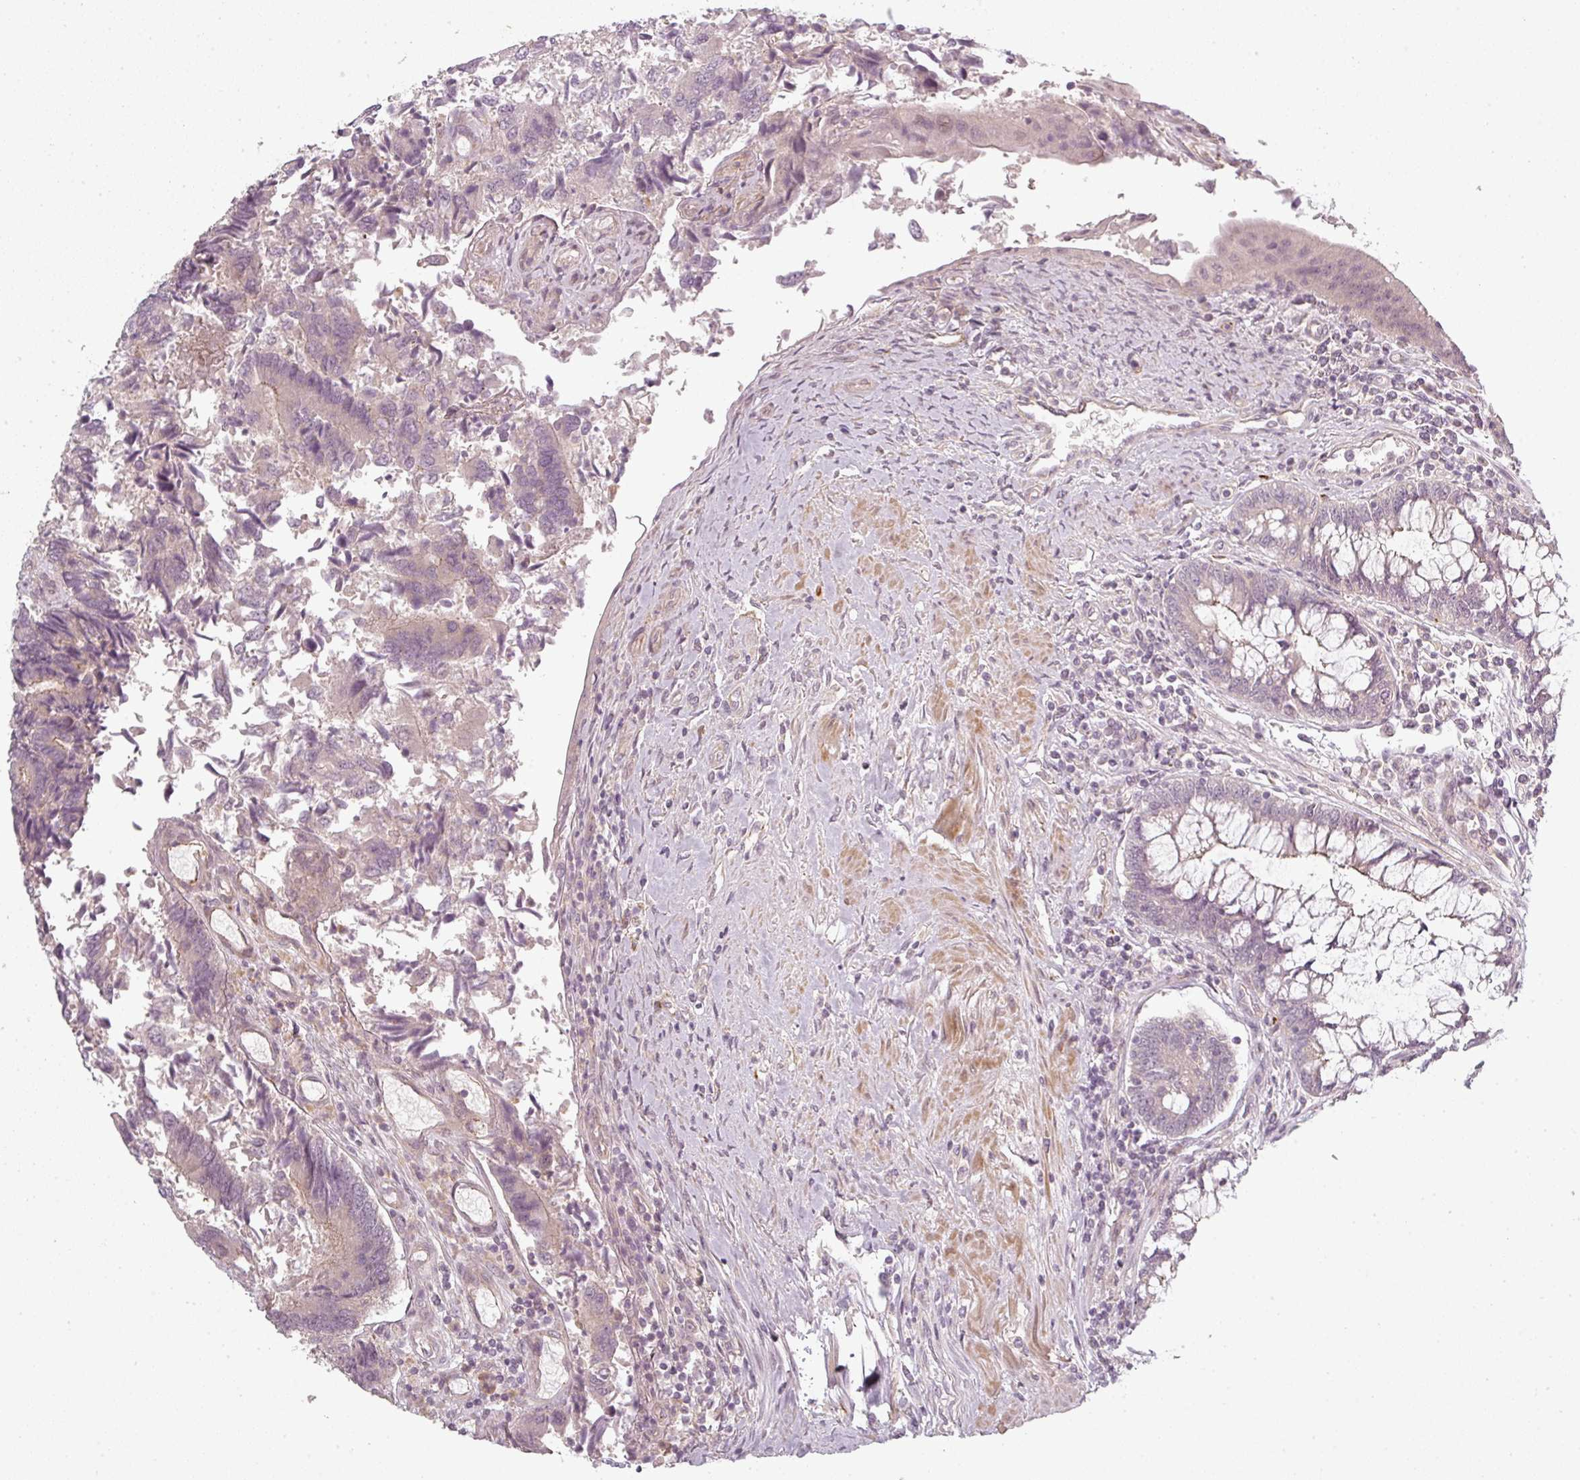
{"staining": {"intensity": "negative", "quantity": "none", "location": "none"}, "tissue": "colorectal cancer", "cell_type": "Tumor cells", "image_type": "cancer", "snomed": [{"axis": "morphology", "description": "Adenocarcinoma, NOS"}, {"axis": "topography", "description": "Colon"}], "caption": "This is an immunohistochemistry (IHC) histopathology image of colorectal adenocarcinoma. There is no staining in tumor cells.", "gene": "SLC16A9", "patient": {"sex": "female", "age": 67}}